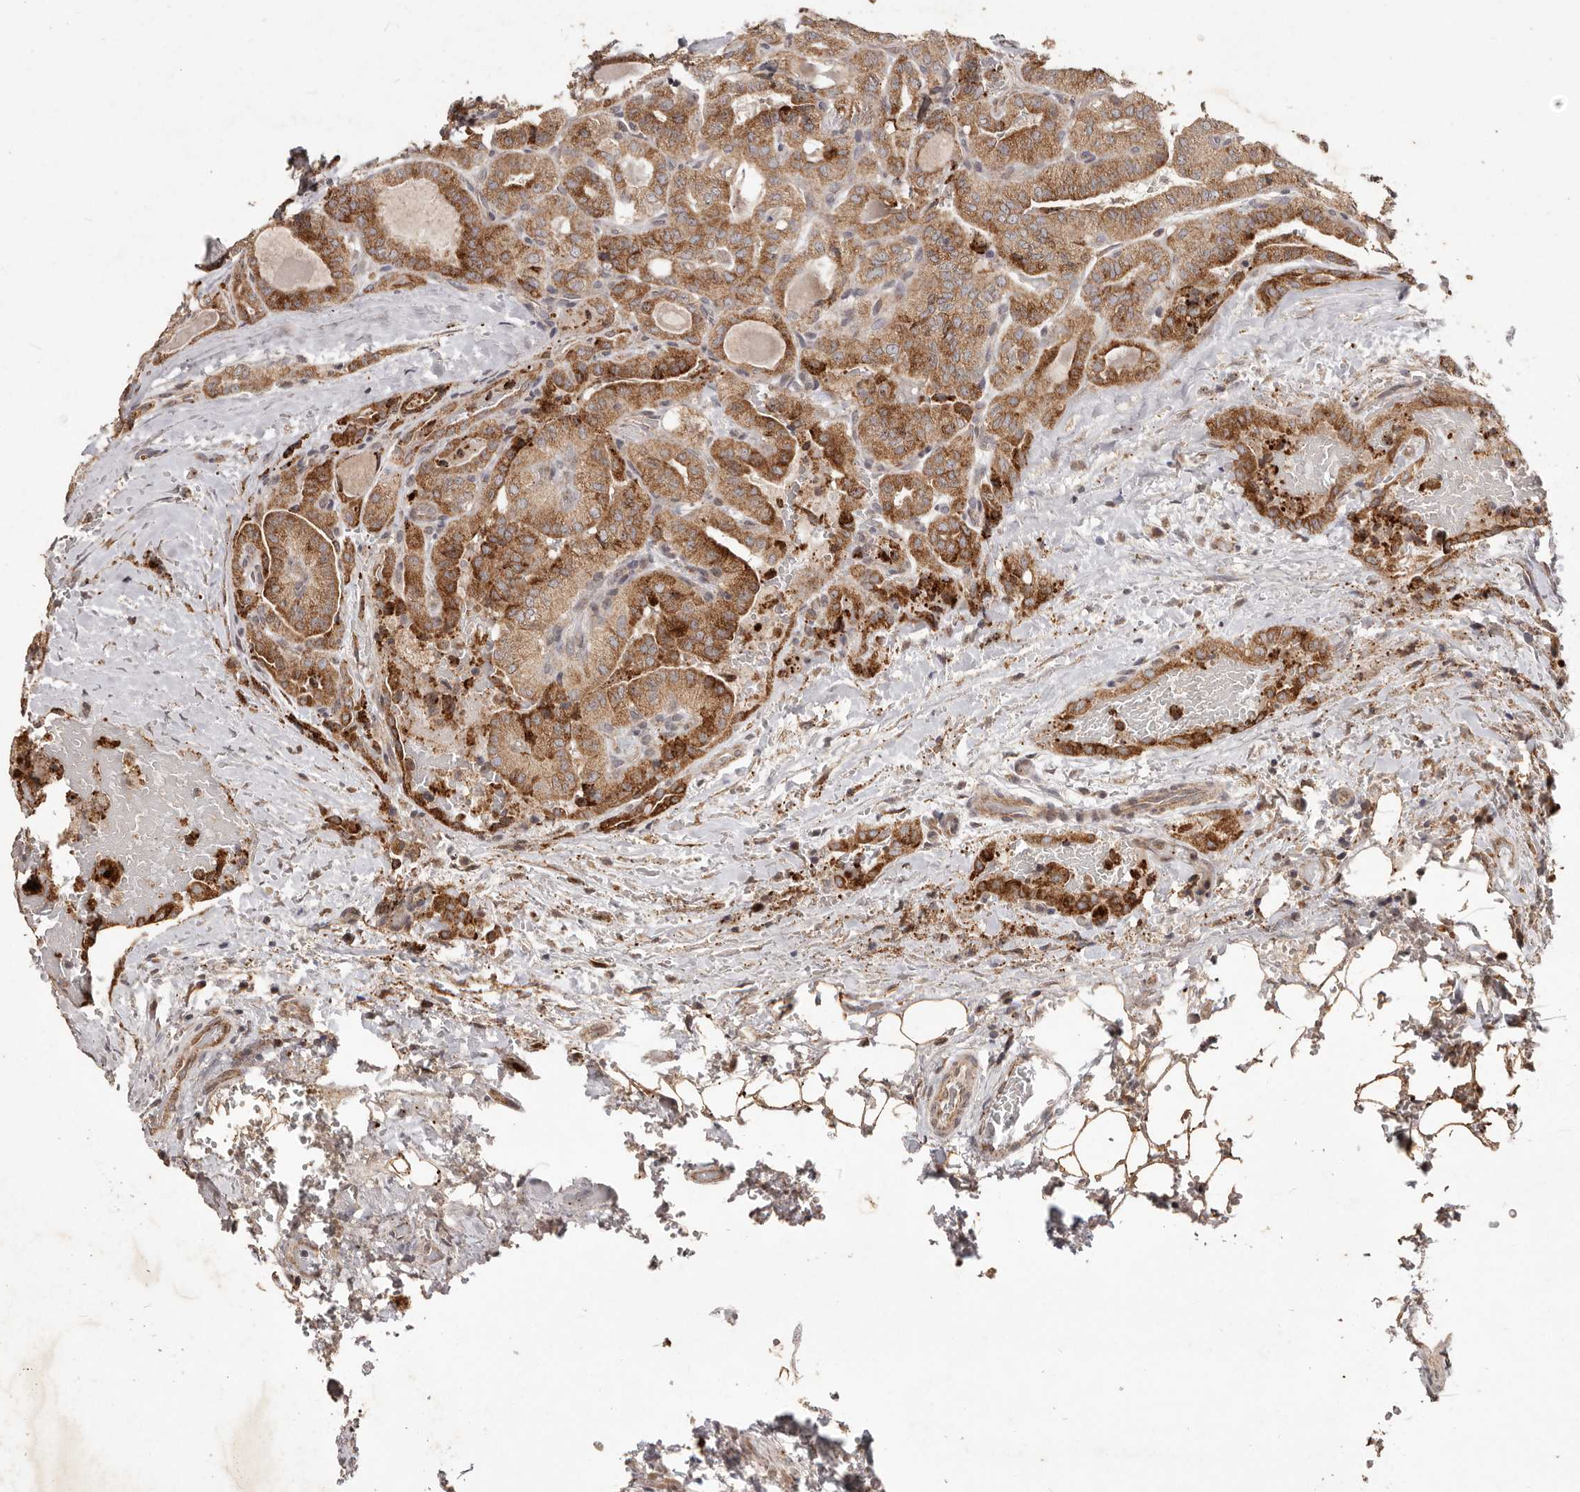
{"staining": {"intensity": "moderate", "quantity": ">75%", "location": "cytoplasmic/membranous"}, "tissue": "head and neck cancer", "cell_type": "Tumor cells", "image_type": "cancer", "snomed": [{"axis": "morphology", "description": "Squamous cell carcinoma, NOS"}, {"axis": "topography", "description": "Oral tissue"}, {"axis": "topography", "description": "Head-Neck"}], "caption": "Immunohistochemistry staining of head and neck cancer (squamous cell carcinoma), which shows medium levels of moderate cytoplasmic/membranous expression in about >75% of tumor cells indicating moderate cytoplasmic/membranous protein positivity. The staining was performed using DAB (3,3'-diaminobenzidine) (brown) for protein detection and nuclei were counterstained in hematoxylin (blue).", "gene": "PLOD2", "patient": {"sex": "female", "age": 50}}